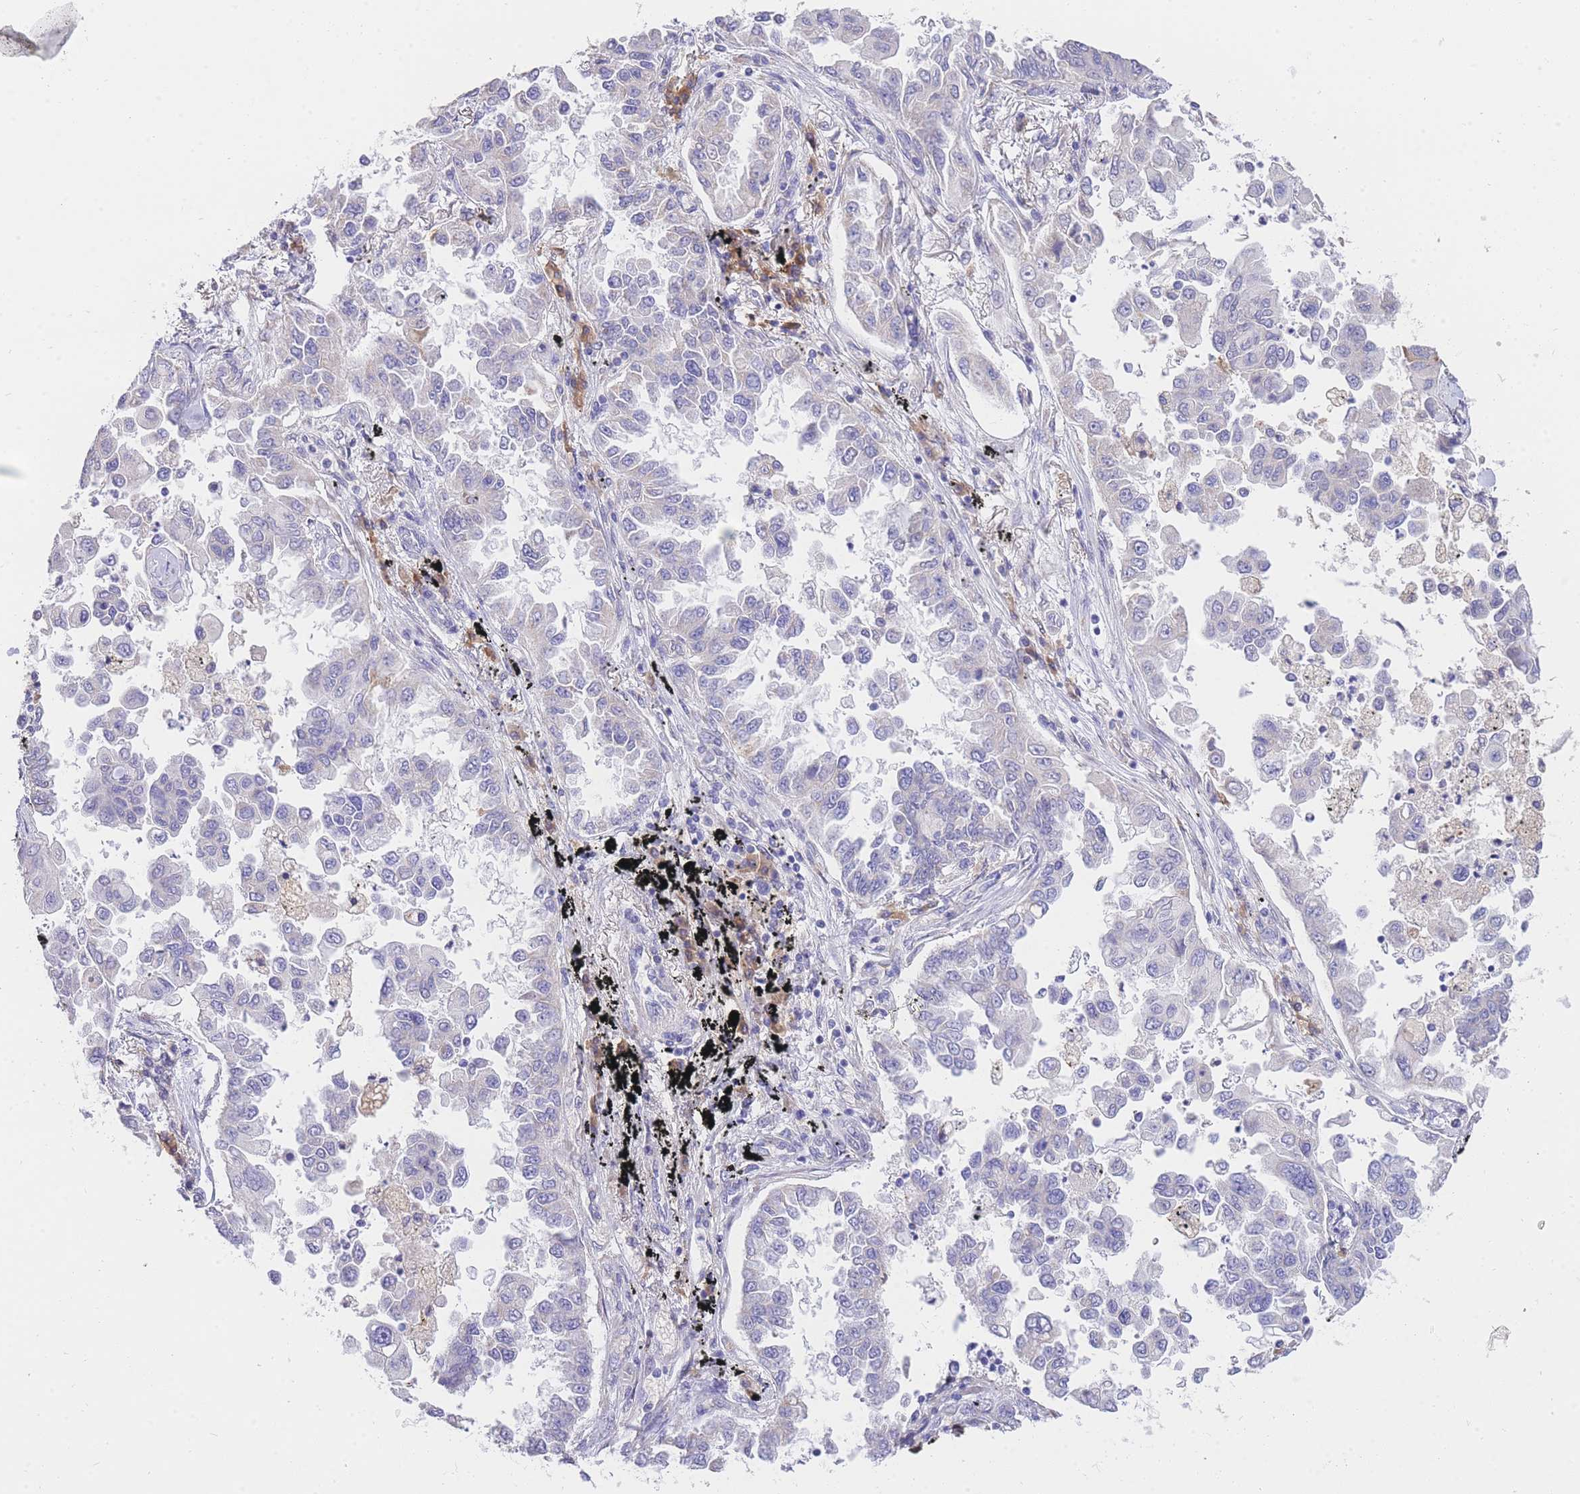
{"staining": {"intensity": "negative", "quantity": "none", "location": "none"}, "tissue": "lung cancer", "cell_type": "Tumor cells", "image_type": "cancer", "snomed": [{"axis": "morphology", "description": "Adenocarcinoma, NOS"}, {"axis": "topography", "description": "Lung"}], "caption": "Immunohistochemistry micrograph of neoplastic tissue: human lung adenocarcinoma stained with DAB (3,3'-diaminobenzidine) shows no significant protein staining in tumor cells.", "gene": "C2orf88", "patient": {"sex": "female", "age": 67}}